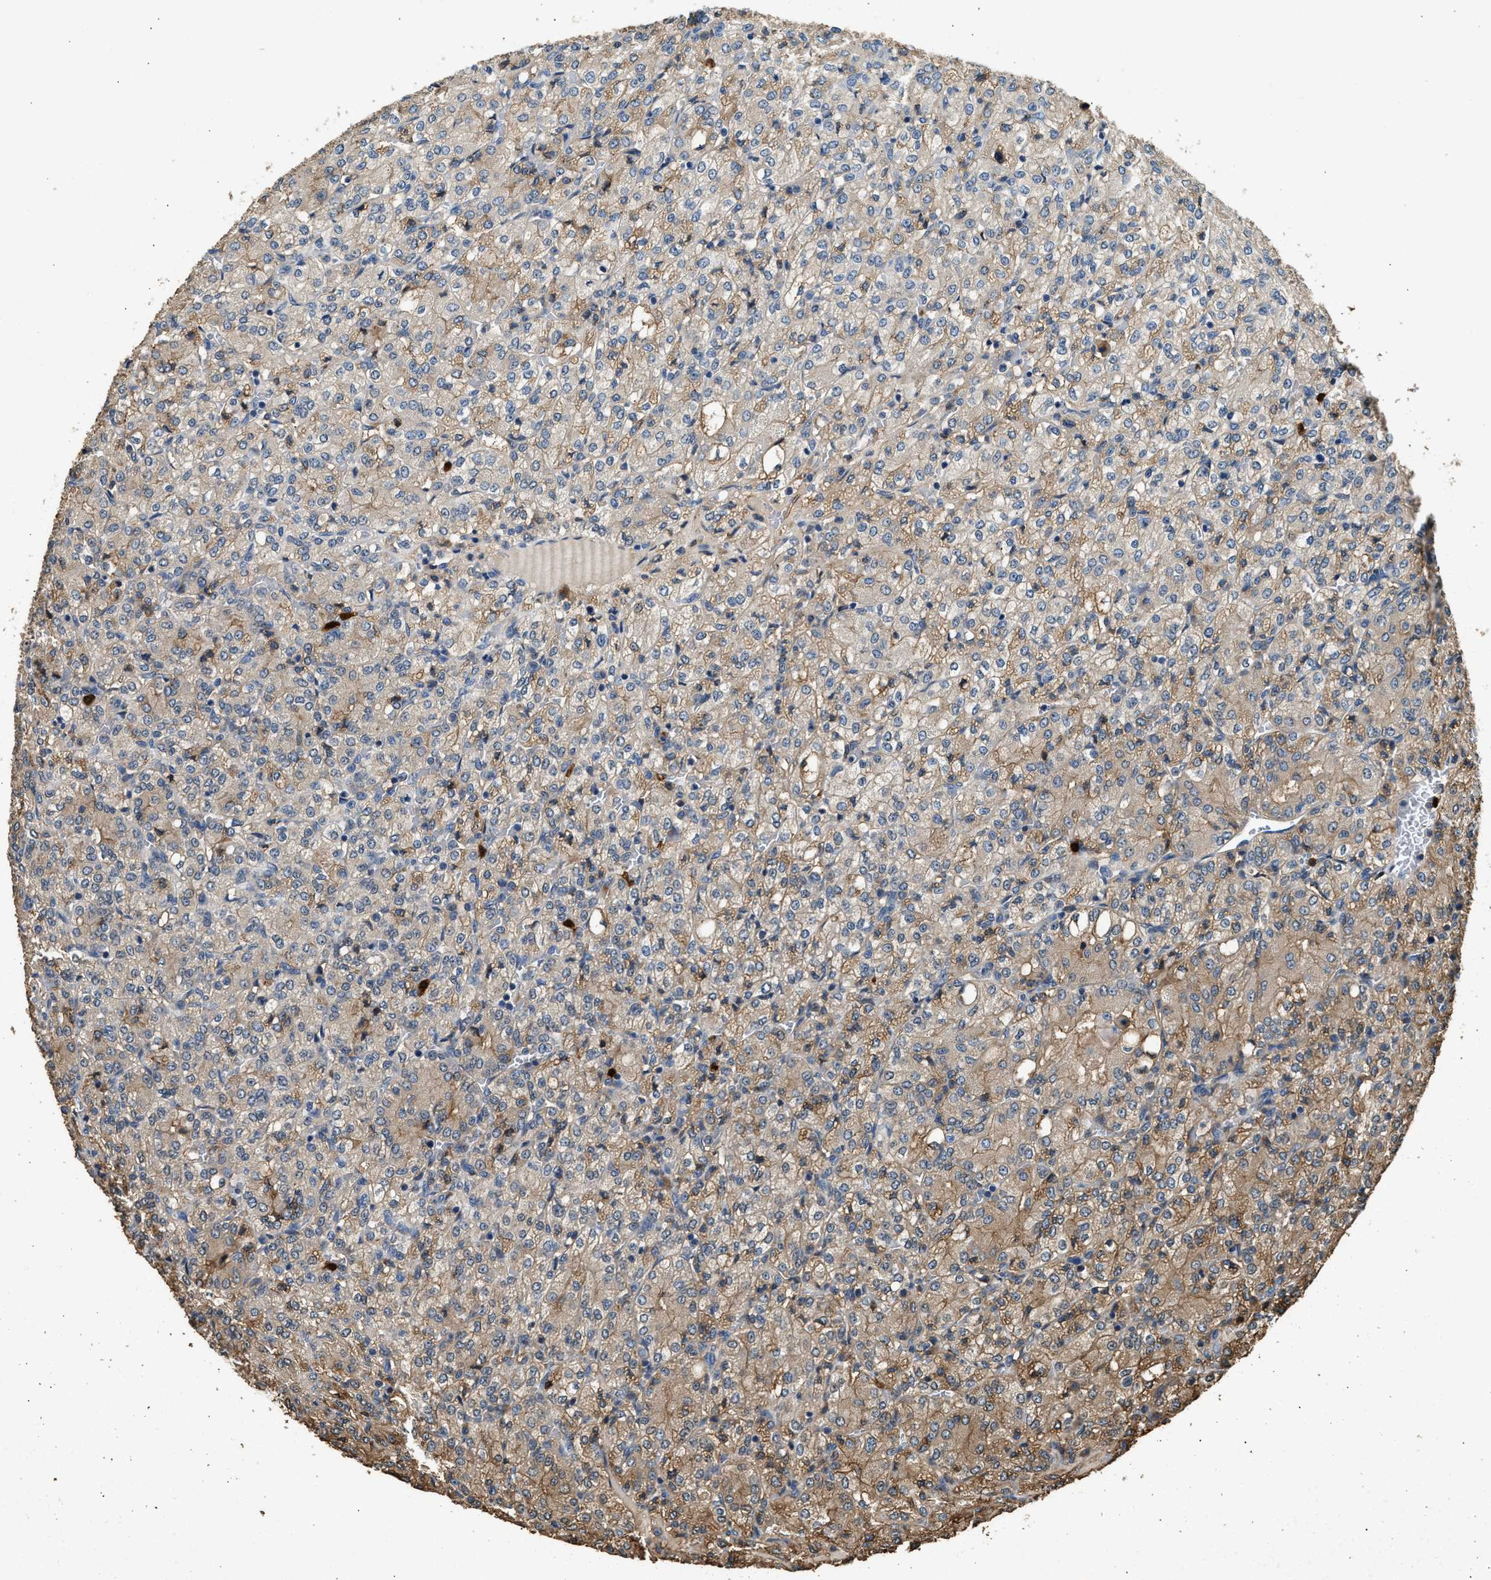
{"staining": {"intensity": "moderate", "quantity": "25%-75%", "location": "cytoplasmic/membranous"}, "tissue": "renal cancer", "cell_type": "Tumor cells", "image_type": "cancer", "snomed": [{"axis": "morphology", "description": "Adenocarcinoma, NOS"}, {"axis": "topography", "description": "Kidney"}], "caption": "Renal cancer (adenocarcinoma) stained with DAB IHC reveals medium levels of moderate cytoplasmic/membranous expression in about 25%-75% of tumor cells. (Brightfield microscopy of DAB IHC at high magnification).", "gene": "ANXA3", "patient": {"sex": "male", "age": 77}}